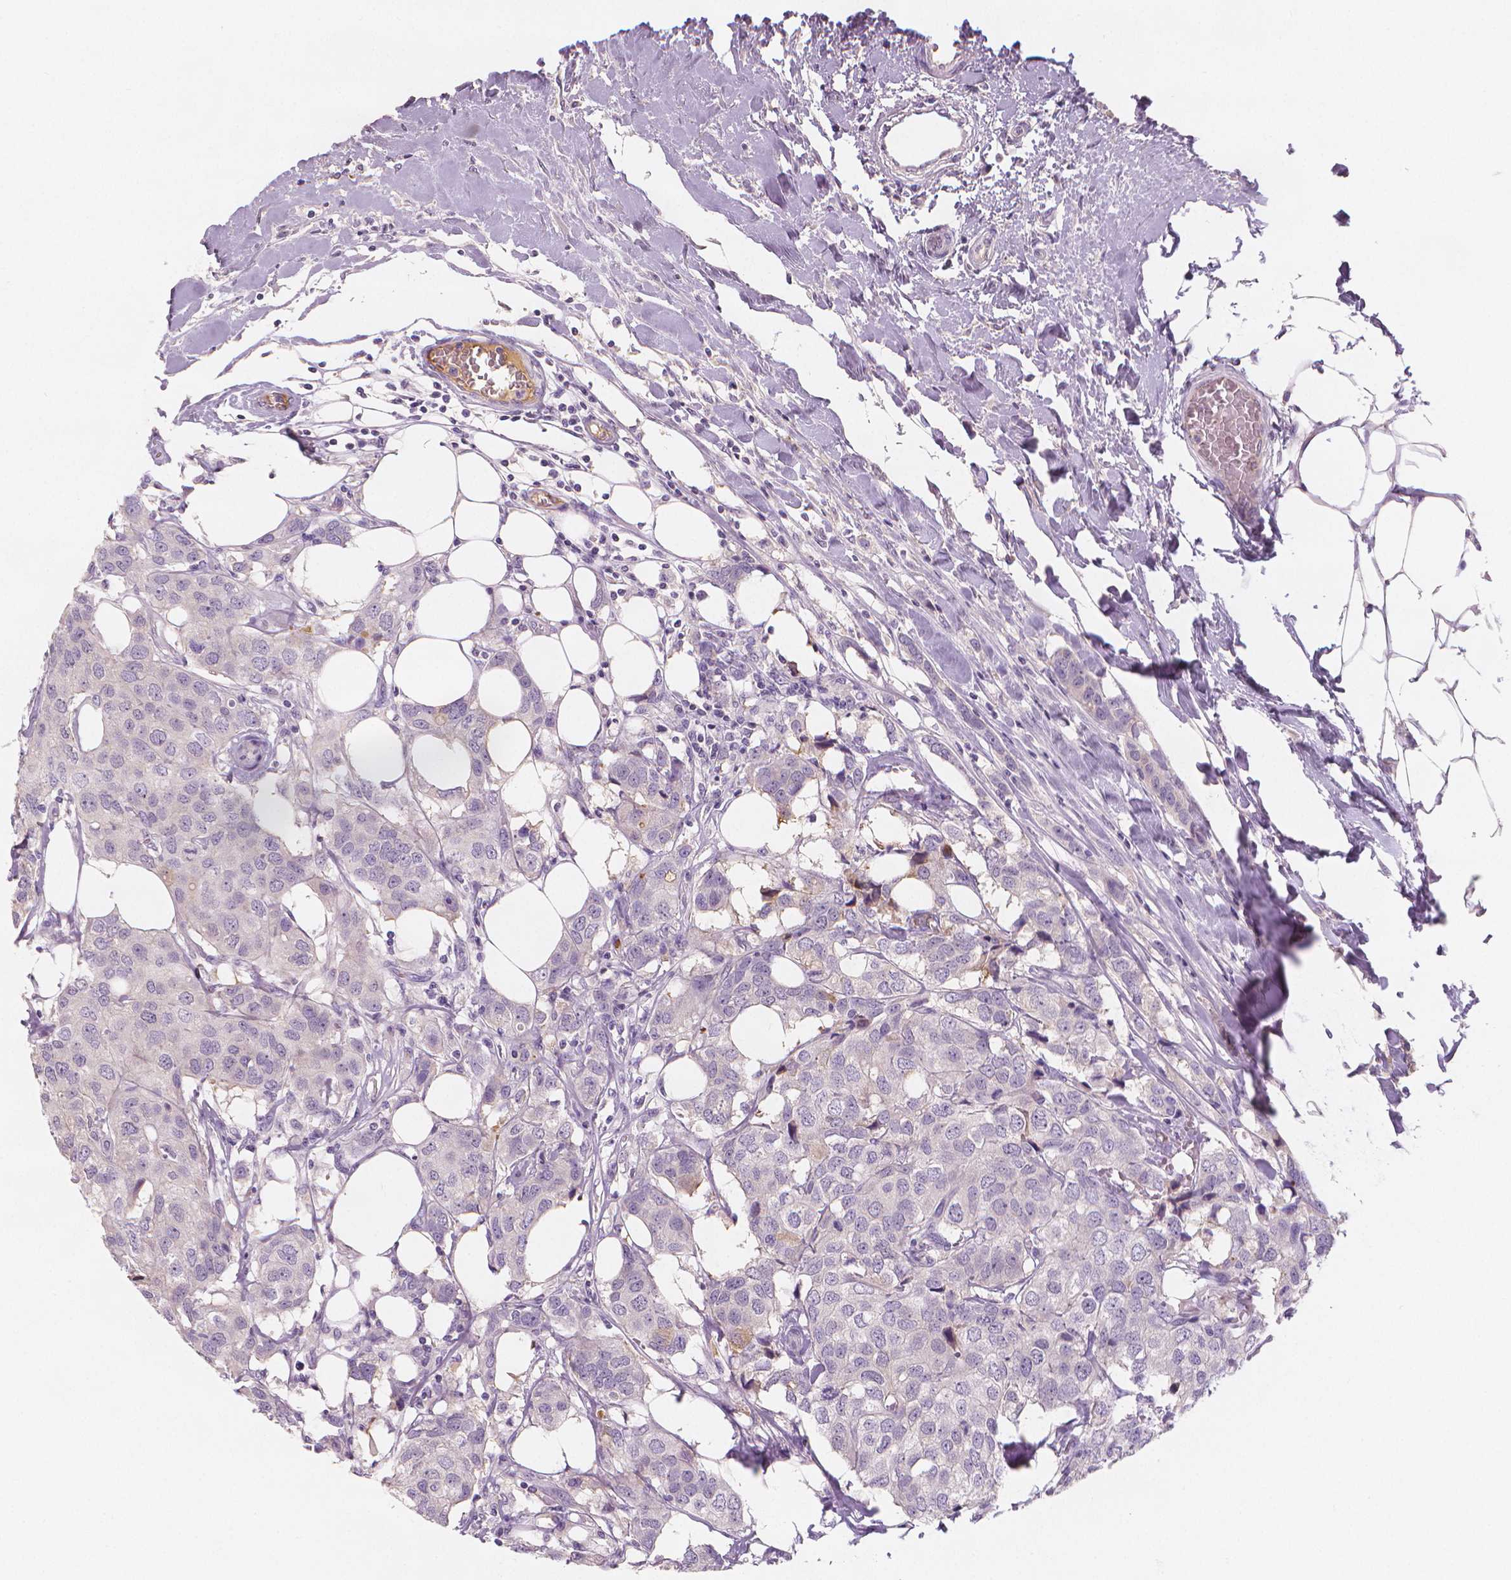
{"staining": {"intensity": "negative", "quantity": "none", "location": "none"}, "tissue": "breast cancer", "cell_type": "Tumor cells", "image_type": "cancer", "snomed": [{"axis": "morphology", "description": "Duct carcinoma"}, {"axis": "topography", "description": "Breast"}], "caption": "An image of breast intraductal carcinoma stained for a protein demonstrates no brown staining in tumor cells. (DAB (3,3'-diaminobenzidine) IHC with hematoxylin counter stain).", "gene": "APOA4", "patient": {"sex": "female", "age": 80}}